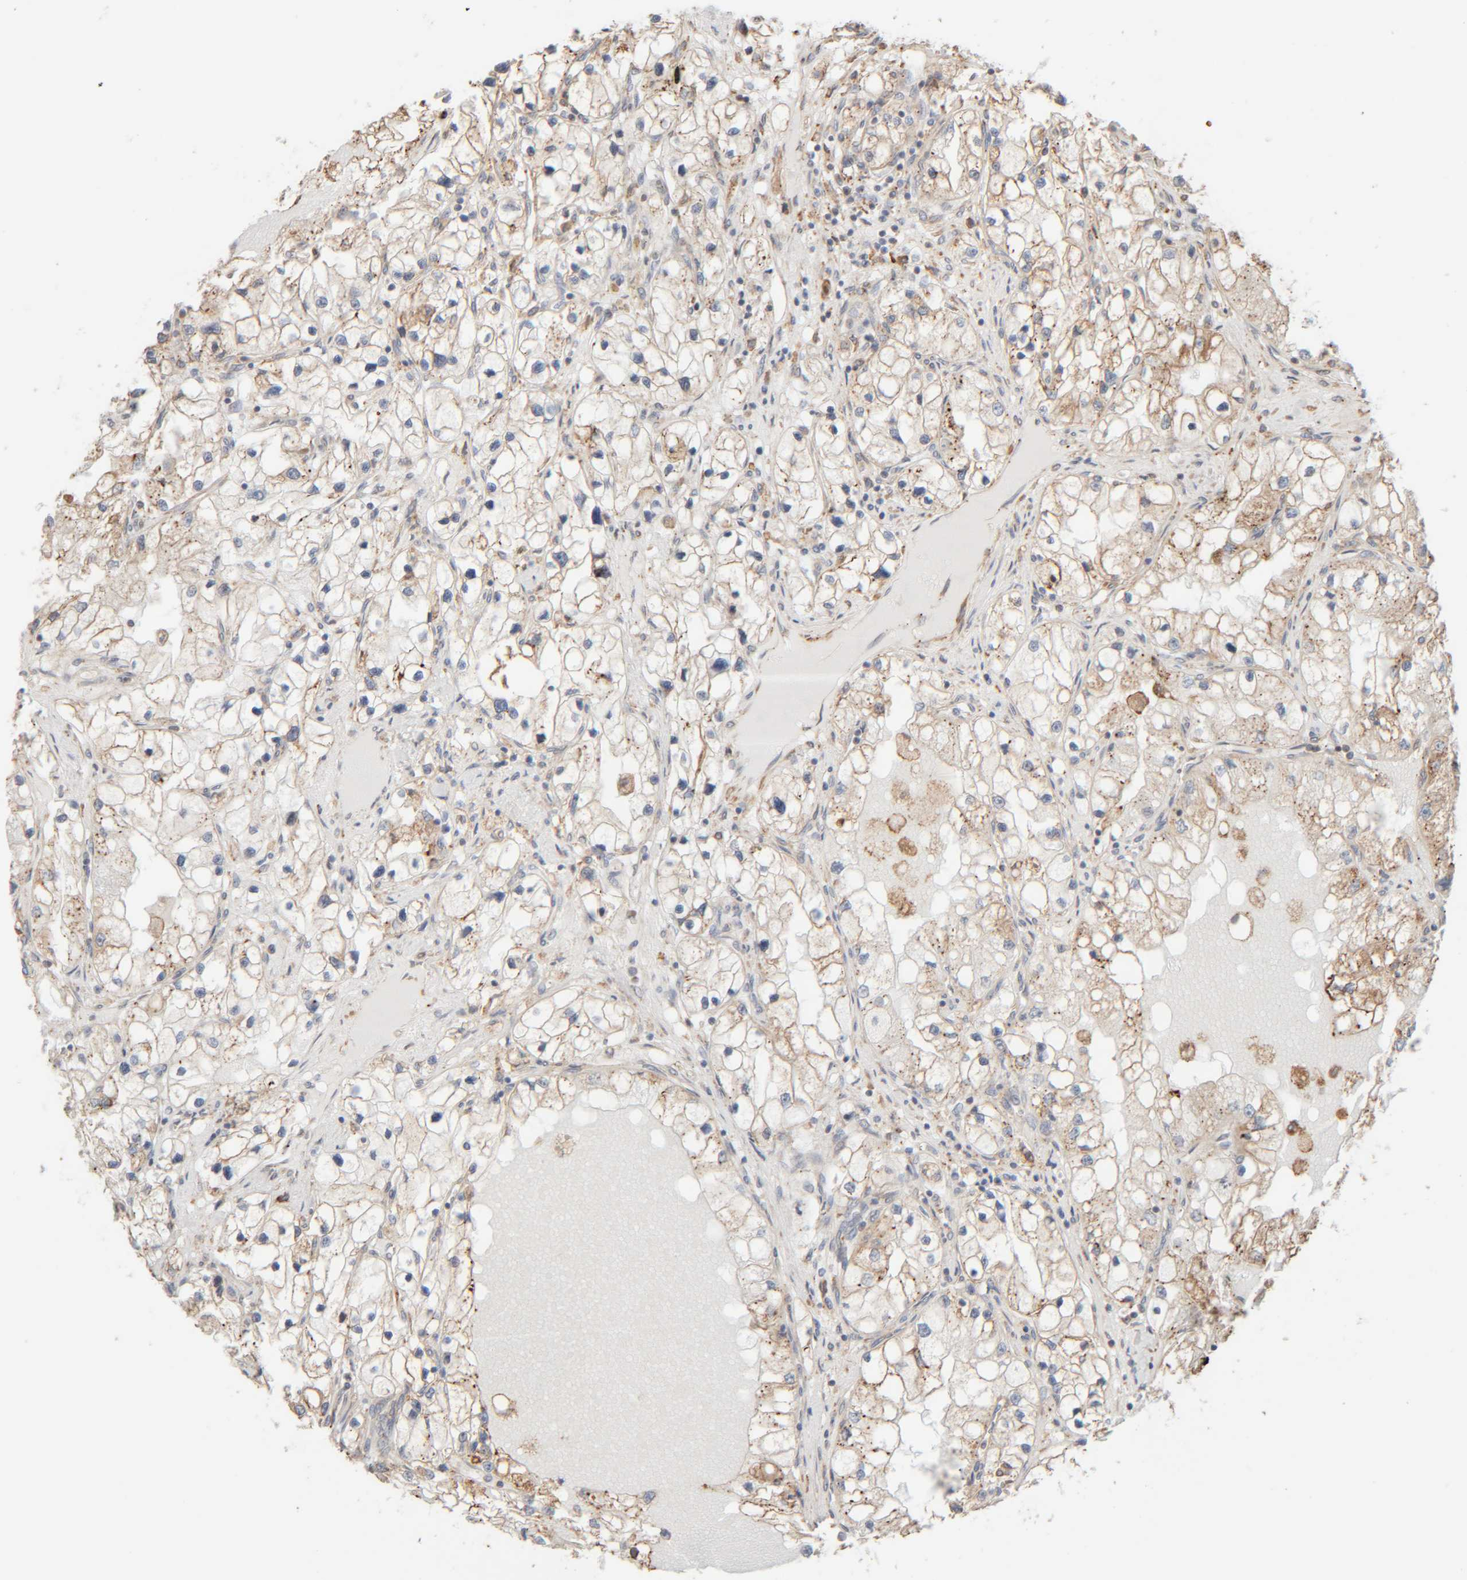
{"staining": {"intensity": "weak", "quantity": "<25%", "location": "cytoplasmic/membranous"}, "tissue": "renal cancer", "cell_type": "Tumor cells", "image_type": "cancer", "snomed": [{"axis": "morphology", "description": "Adenocarcinoma, NOS"}, {"axis": "topography", "description": "Kidney"}], "caption": "Immunohistochemistry (IHC) histopathology image of human renal cancer (adenocarcinoma) stained for a protein (brown), which demonstrates no staining in tumor cells. (DAB IHC with hematoxylin counter stain).", "gene": "INTS1", "patient": {"sex": "male", "age": 68}}